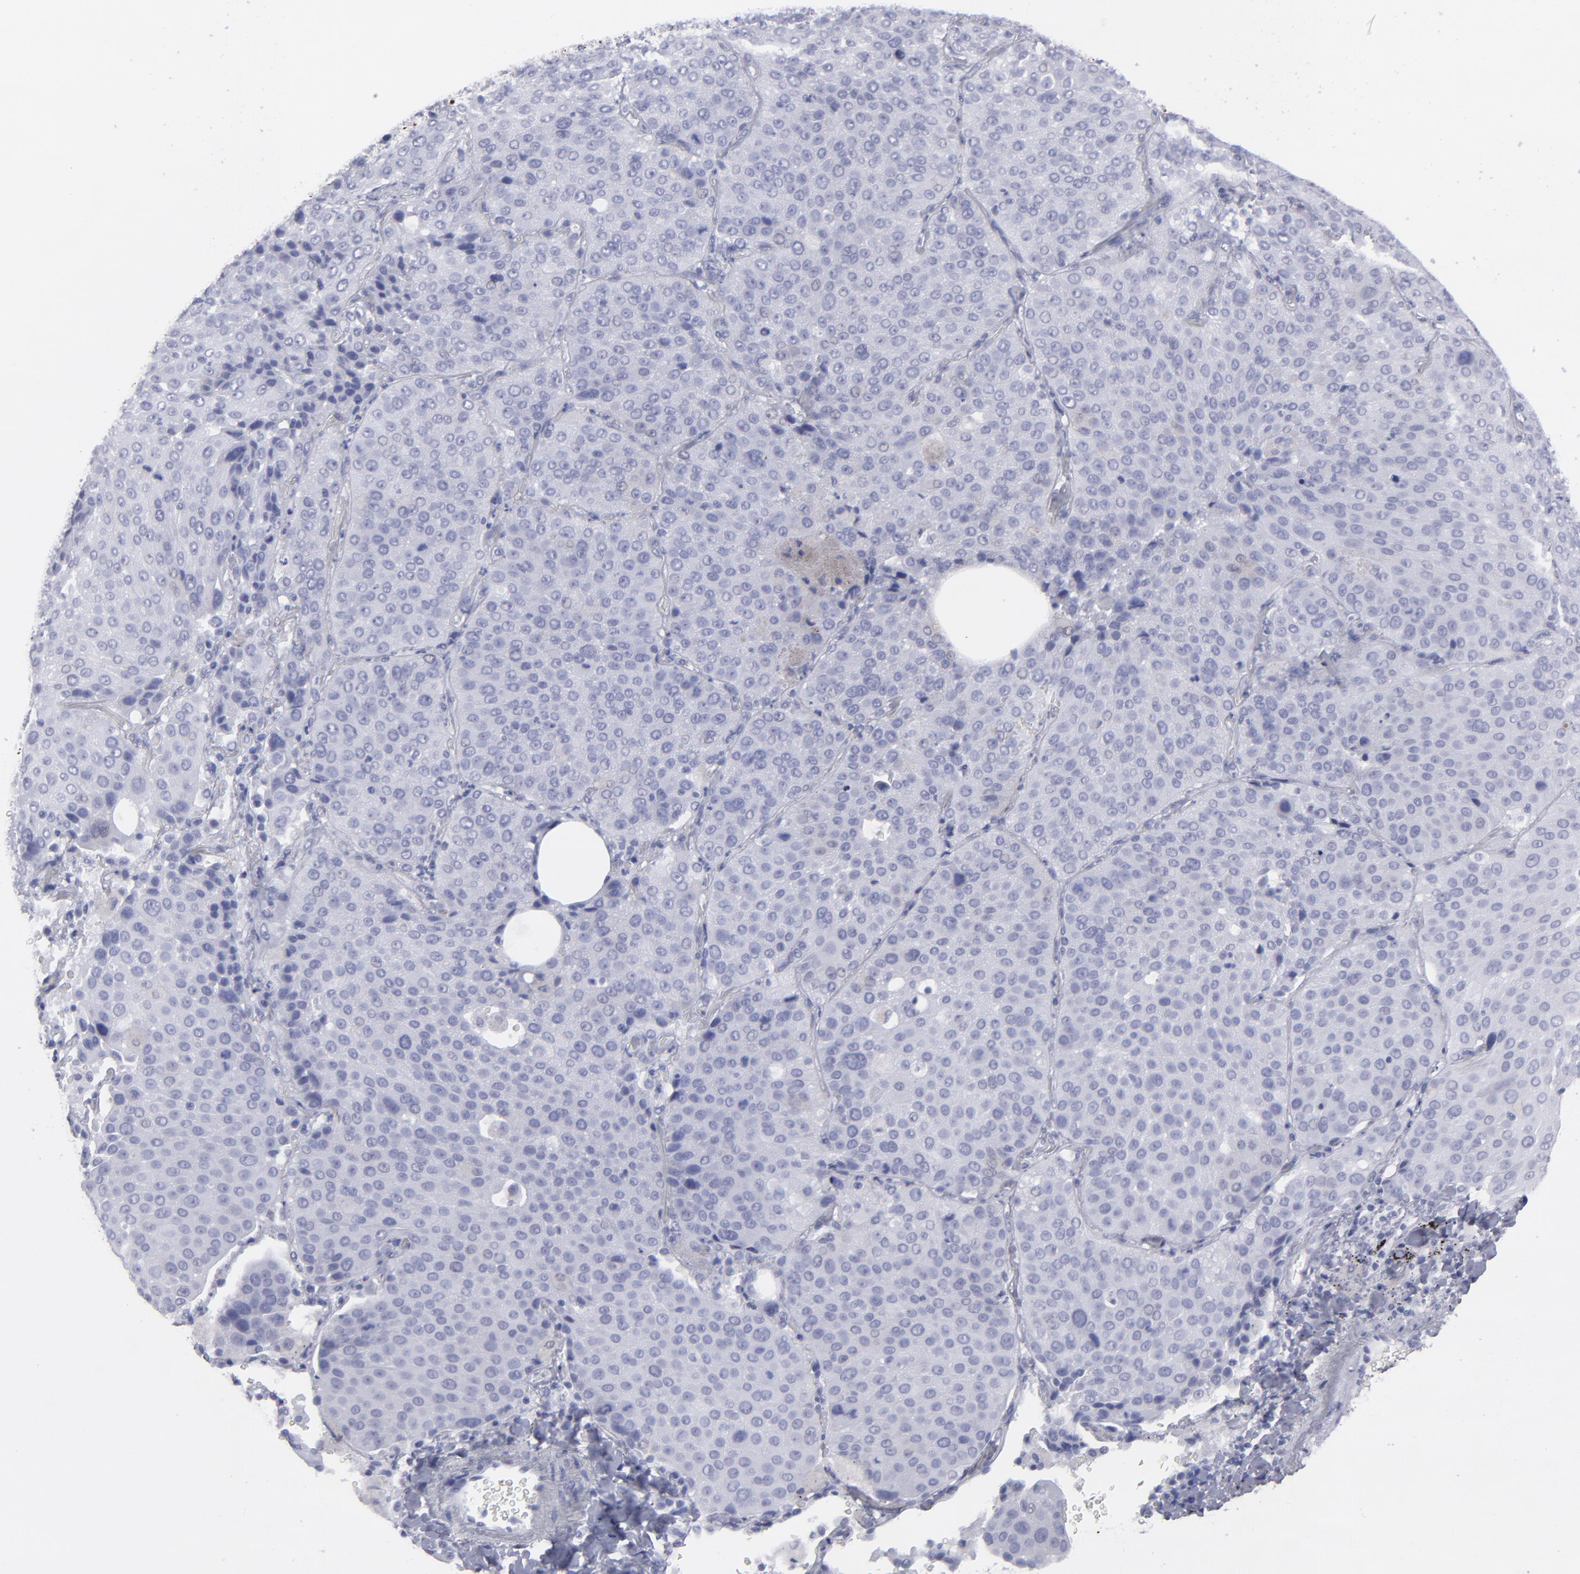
{"staining": {"intensity": "negative", "quantity": "none", "location": "none"}, "tissue": "lung cancer", "cell_type": "Tumor cells", "image_type": "cancer", "snomed": [{"axis": "morphology", "description": "Squamous cell carcinoma, NOS"}, {"axis": "topography", "description": "Lung"}], "caption": "This is an IHC photomicrograph of lung squamous cell carcinoma. There is no positivity in tumor cells.", "gene": "ALDOB", "patient": {"sex": "male", "age": 54}}